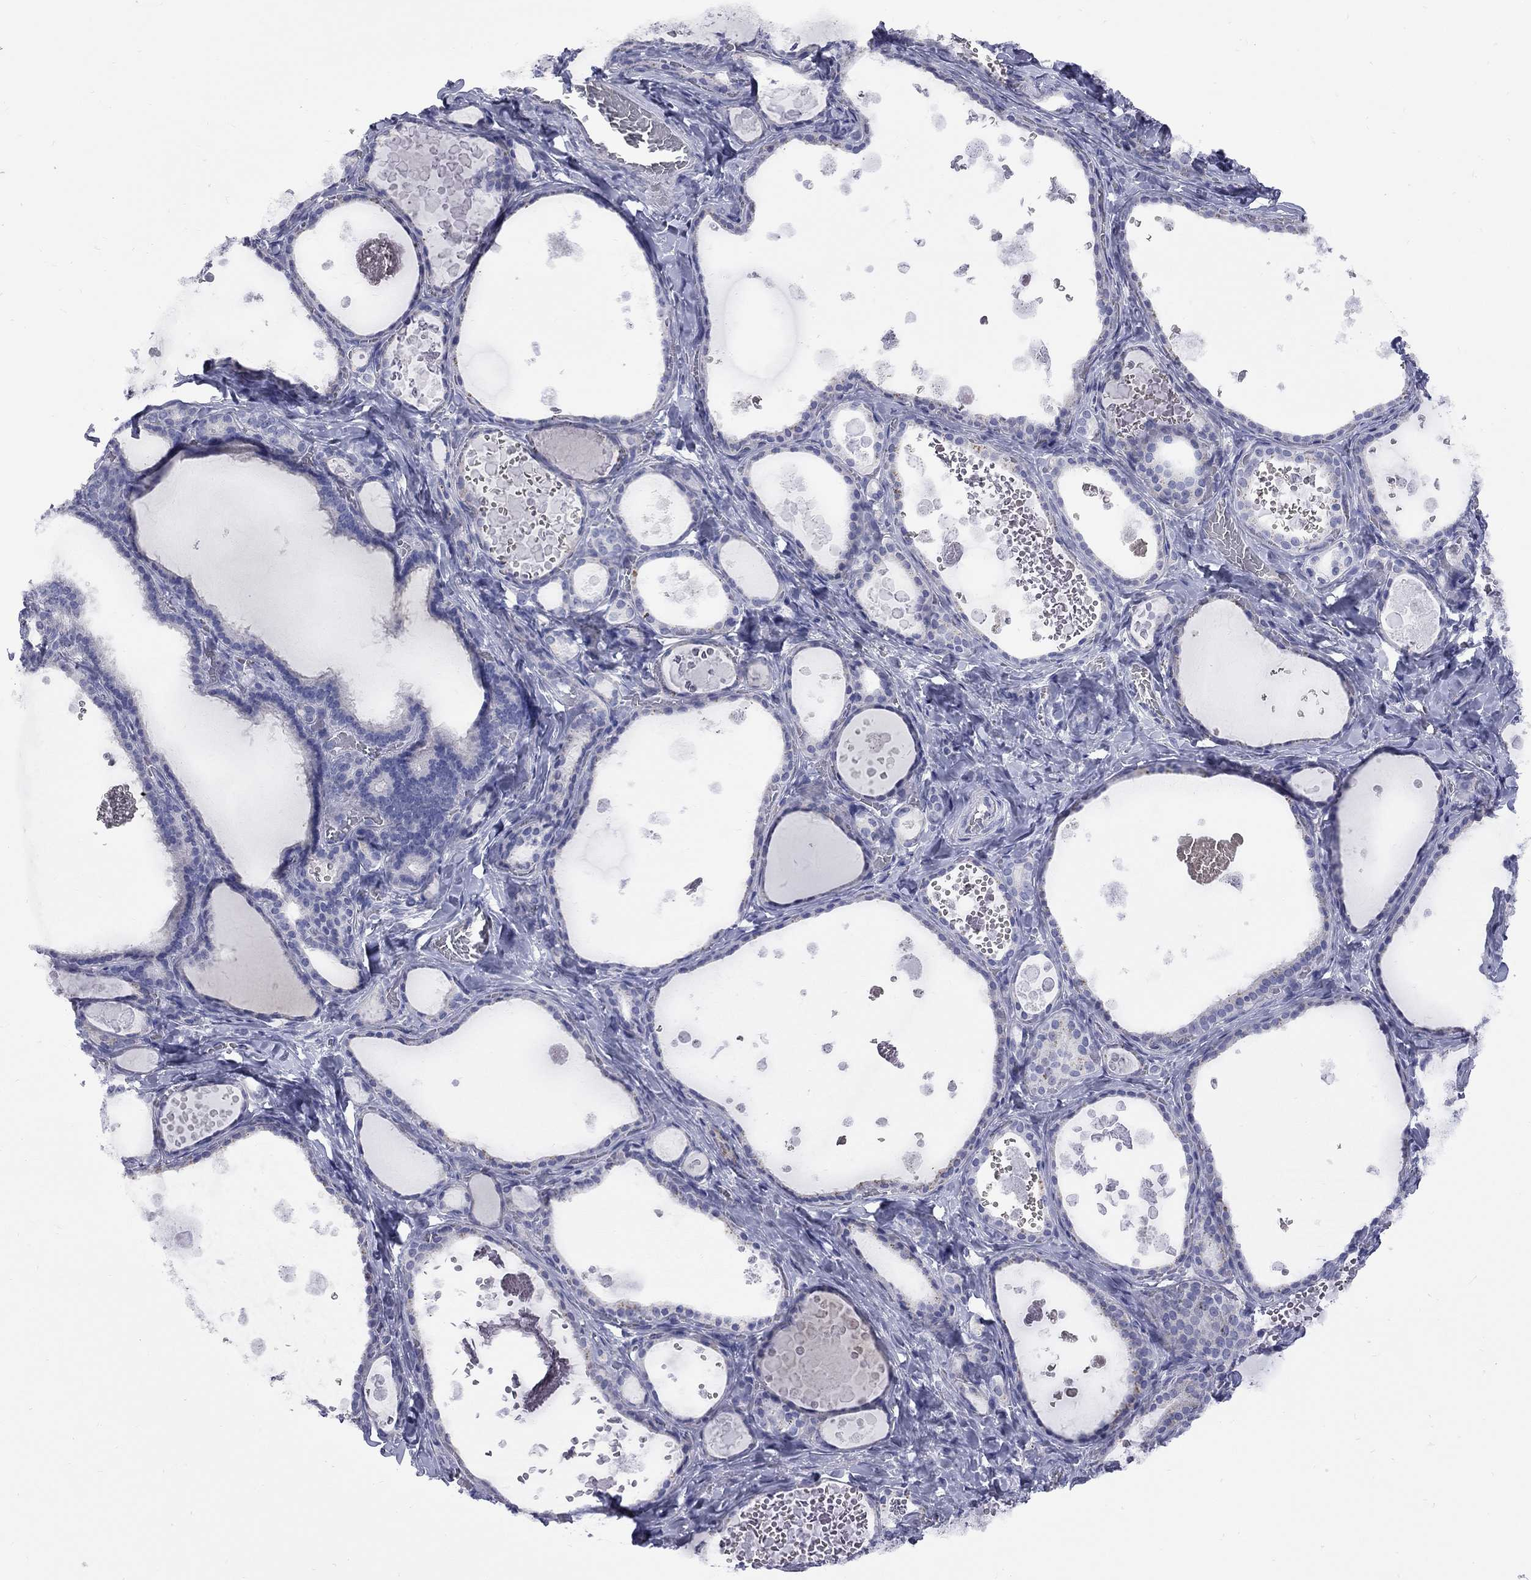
{"staining": {"intensity": "negative", "quantity": "none", "location": "none"}, "tissue": "thyroid gland", "cell_type": "Glandular cells", "image_type": "normal", "snomed": [{"axis": "morphology", "description": "Normal tissue, NOS"}, {"axis": "topography", "description": "Thyroid gland"}], "caption": "This is an immunohistochemistry histopathology image of normal human thyroid gland. There is no expression in glandular cells.", "gene": "ABCB4", "patient": {"sex": "female", "age": 56}}